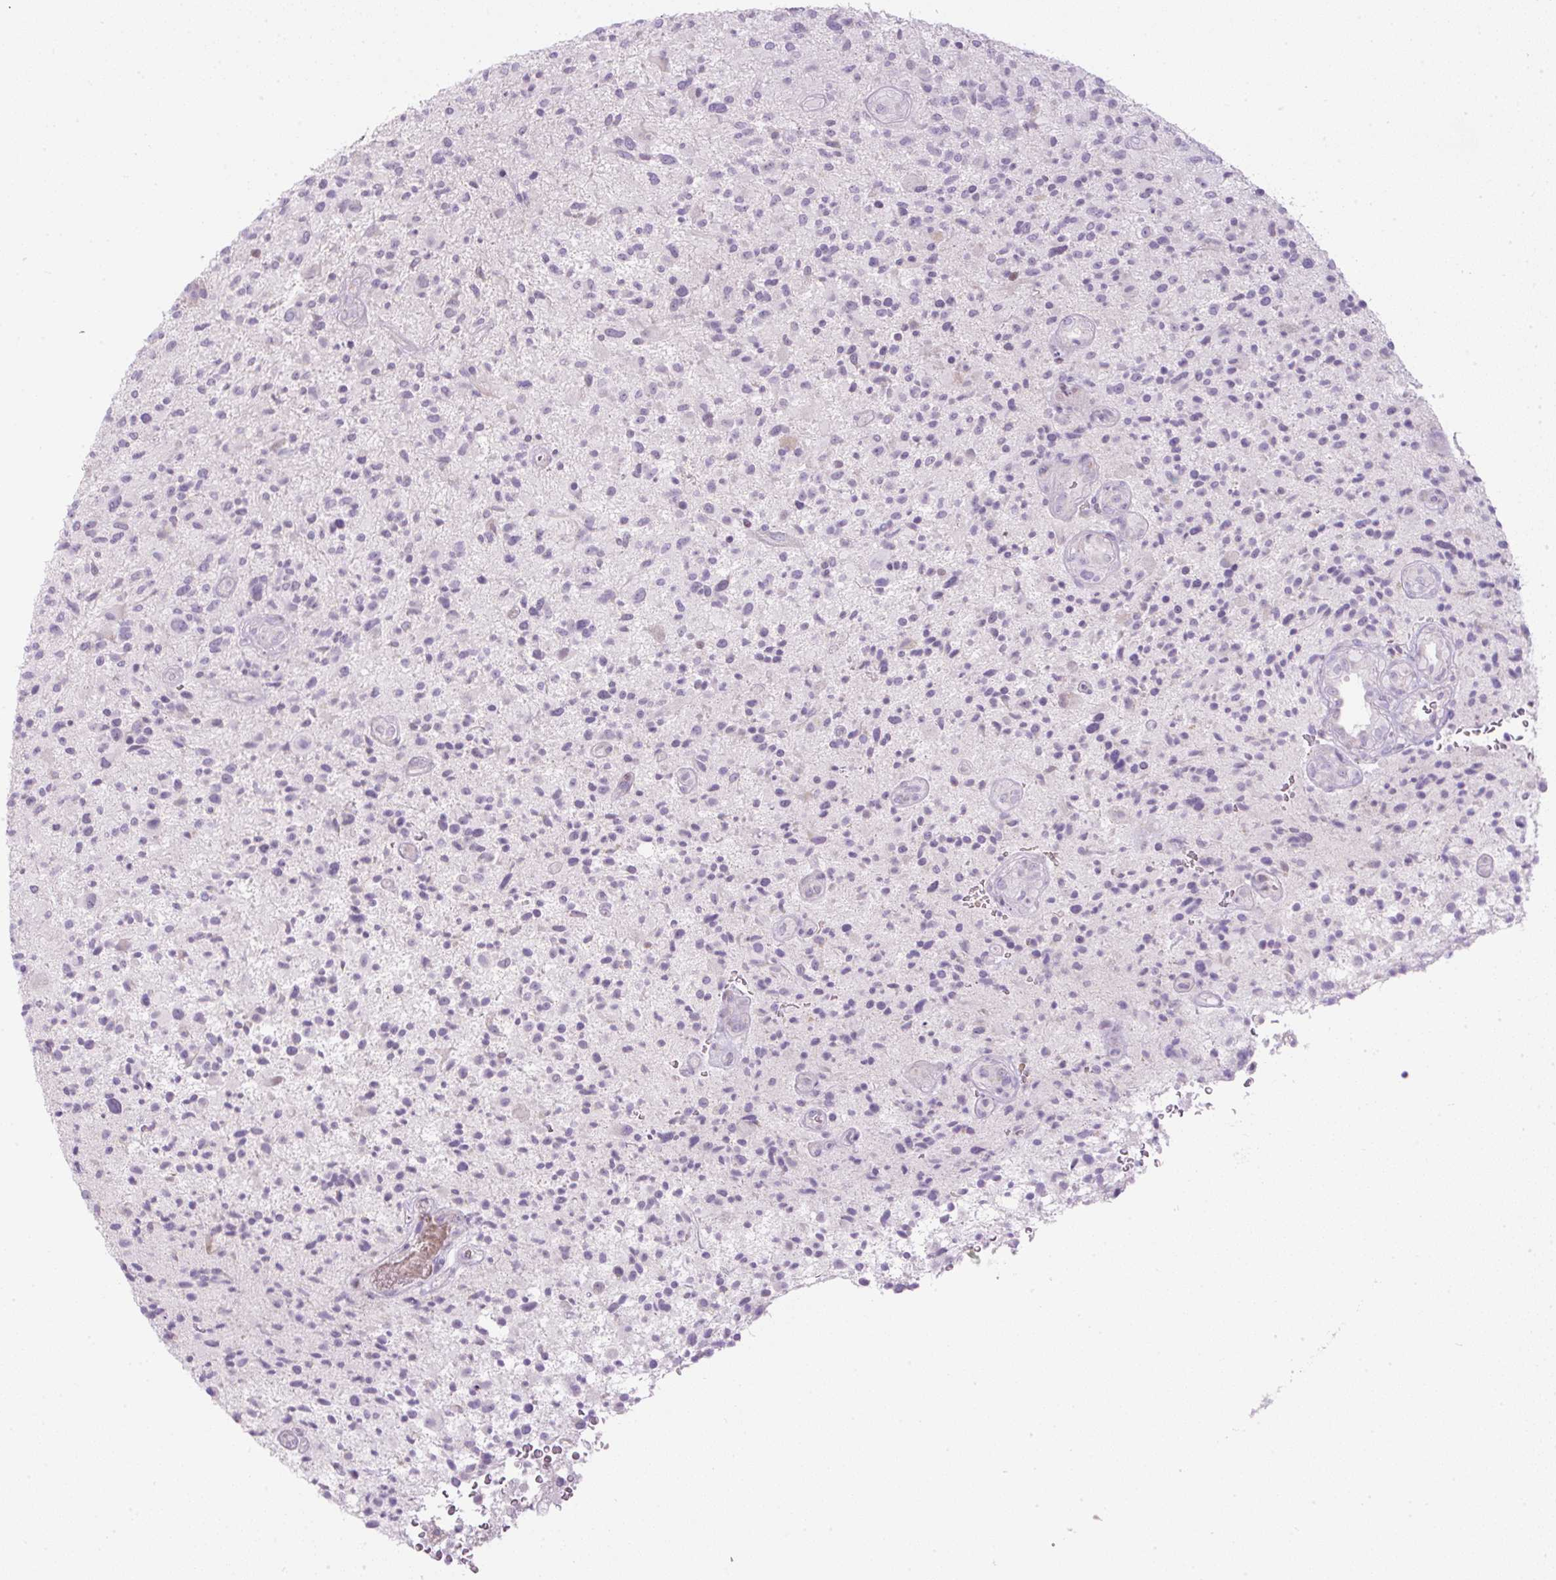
{"staining": {"intensity": "negative", "quantity": "none", "location": "none"}, "tissue": "glioma", "cell_type": "Tumor cells", "image_type": "cancer", "snomed": [{"axis": "morphology", "description": "Glioma, malignant, High grade"}, {"axis": "topography", "description": "Brain"}], "caption": "This is a micrograph of immunohistochemistry (IHC) staining of malignant glioma (high-grade), which shows no positivity in tumor cells.", "gene": "FGFBP3", "patient": {"sex": "male", "age": 47}}